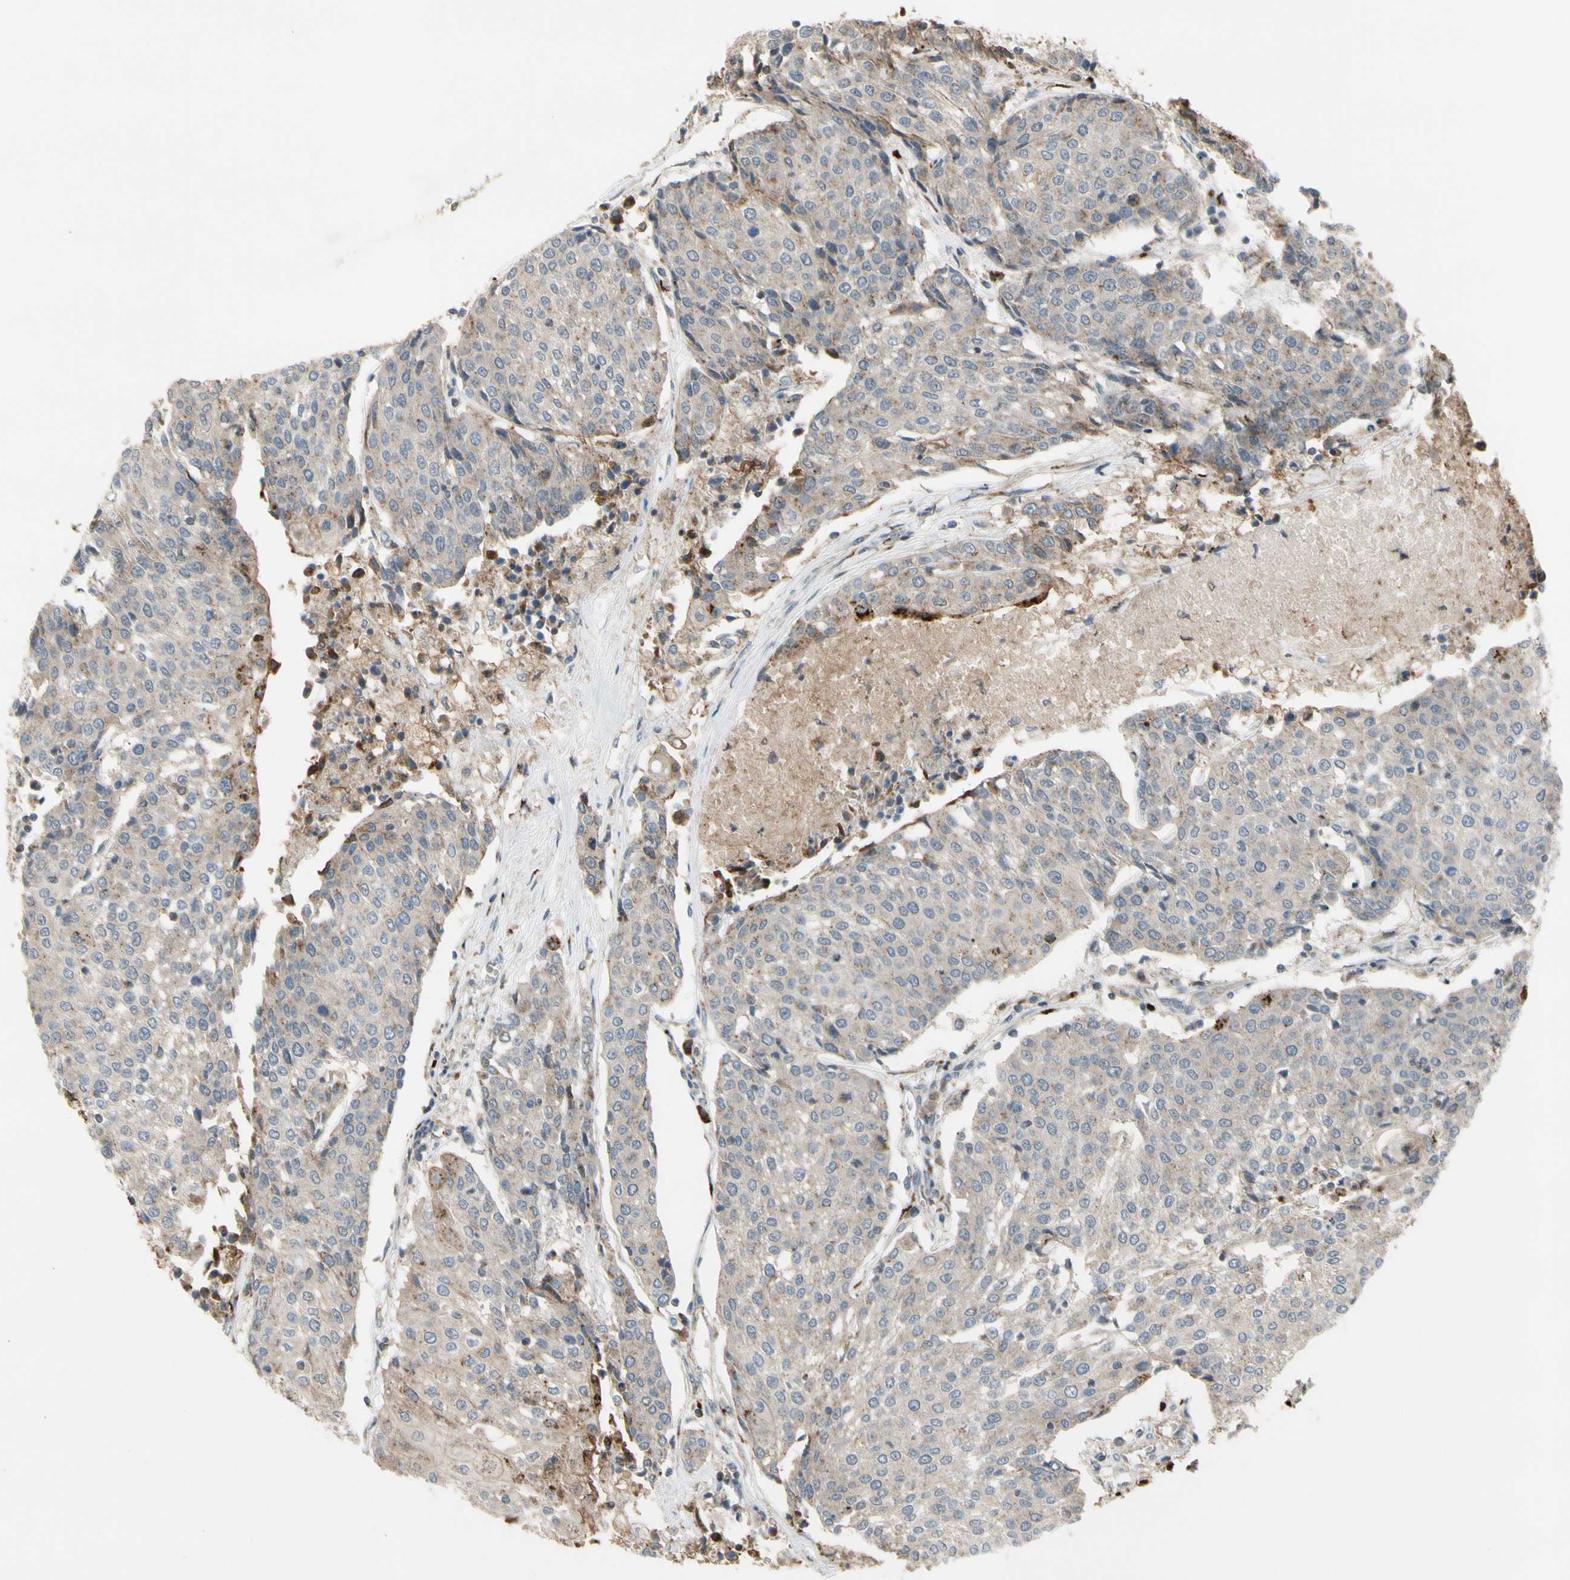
{"staining": {"intensity": "weak", "quantity": "<25%", "location": "cytoplasmic/membranous"}, "tissue": "urothelial cancer", "cell_type": "Tumor cells", "image_type": "cancer", "snomed": [{"axis": "morphology", "description": "Urothelial carcinoma, High grade"}, {"axis": "topography", "description": "Urinary bladder"}], "caption": "IHC micrograph of human urothelial cancer stained for a protein (brown), which shows no positivity in tumor cells.", "gene": "GALNT5", "patient": {"sex": "female", "age": 85}}